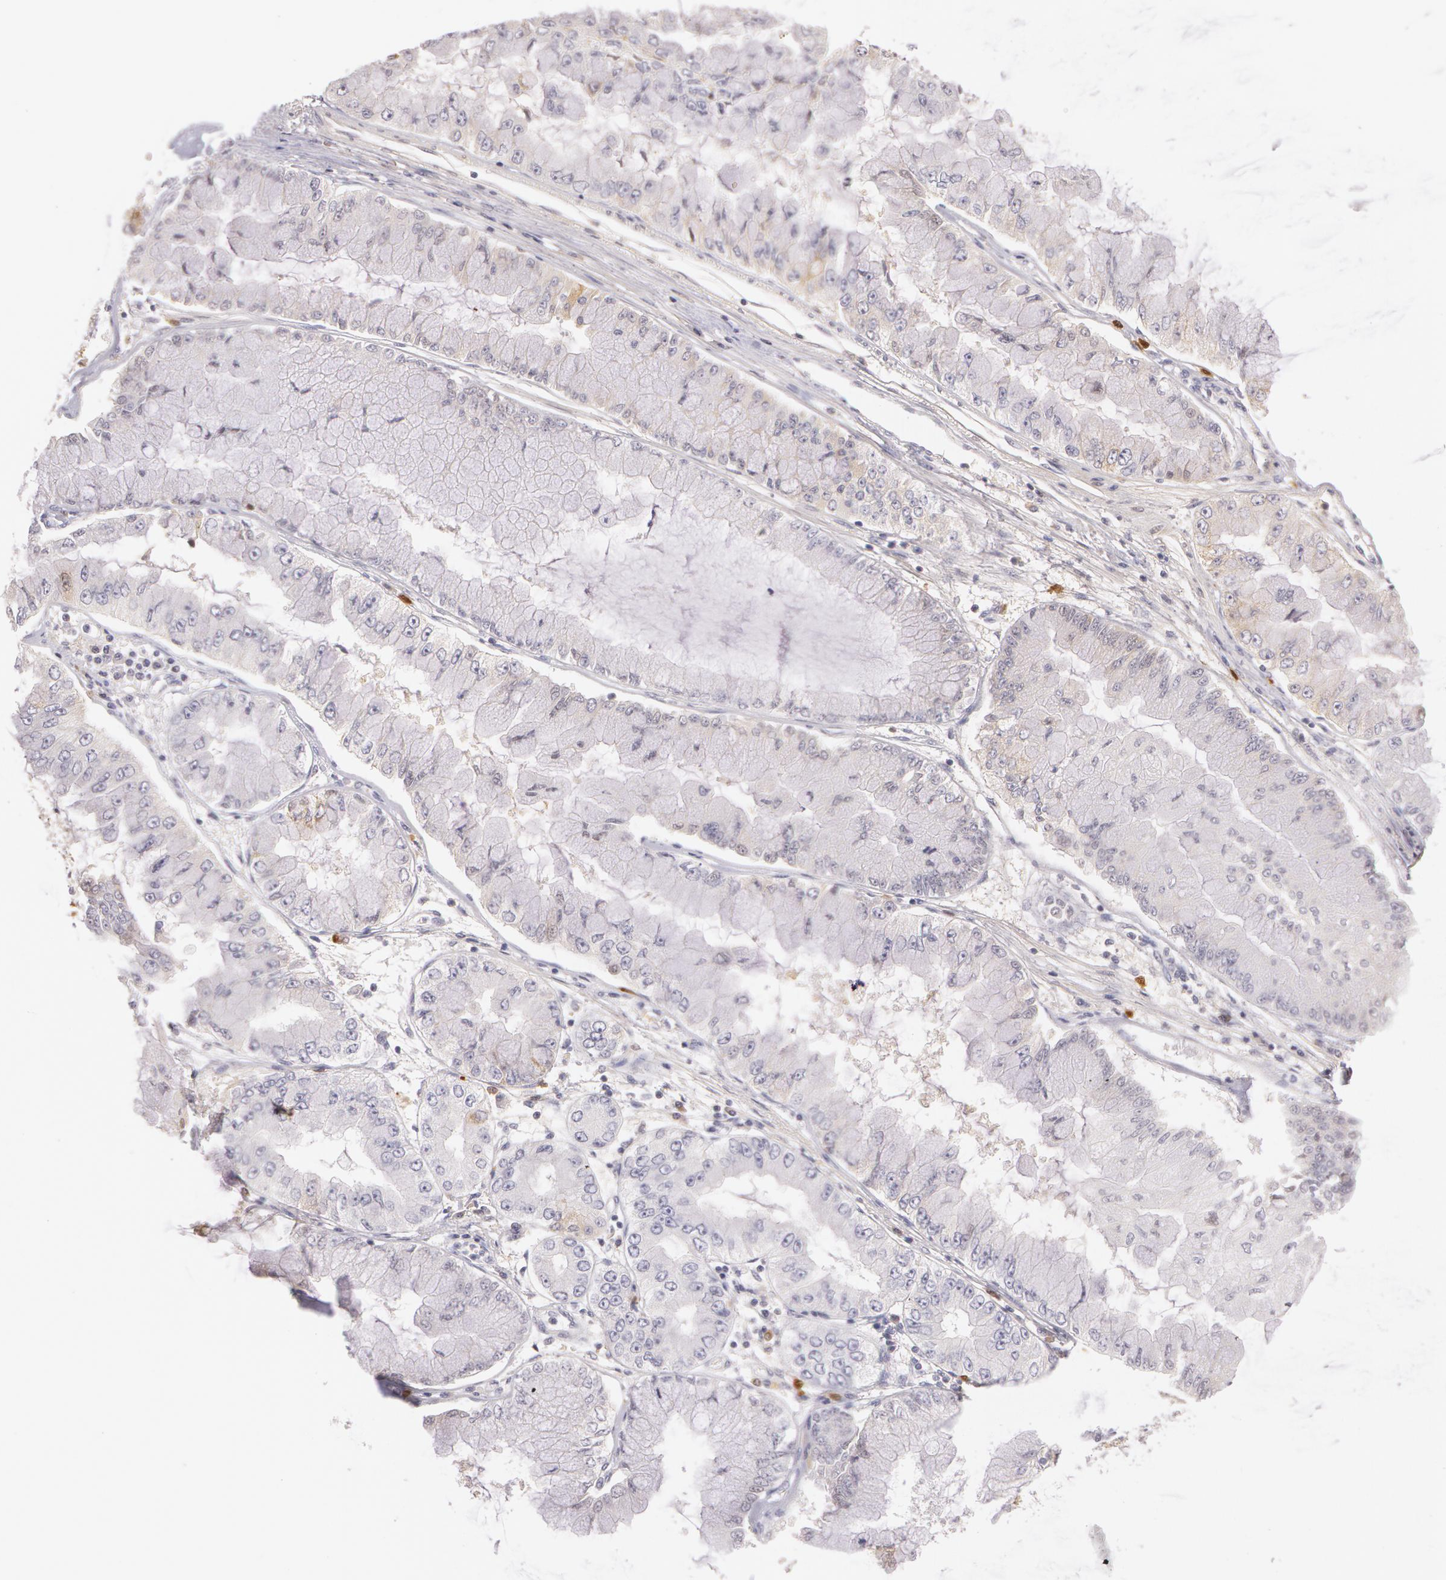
{"staining": {"intensity": "weak", "quantity": "<25%", "location": "cytoplasmic/membranous"}, "tissue": "liver cancer", "cell_type": "Tumor cells", "image_type": "cancer", "snomed": [{"axis": "morphology", "description": "Cholangiocarcinoma"}, {"axis": "topography", "description": "Liver"}], "caption": "The immunohistochemistry micrograph has no significant expression in tumor cells of liver cancer (cholangiocarcinoma) tissue.", "gene": "LBP", "patient": {"sex": "female", "age": 79}}